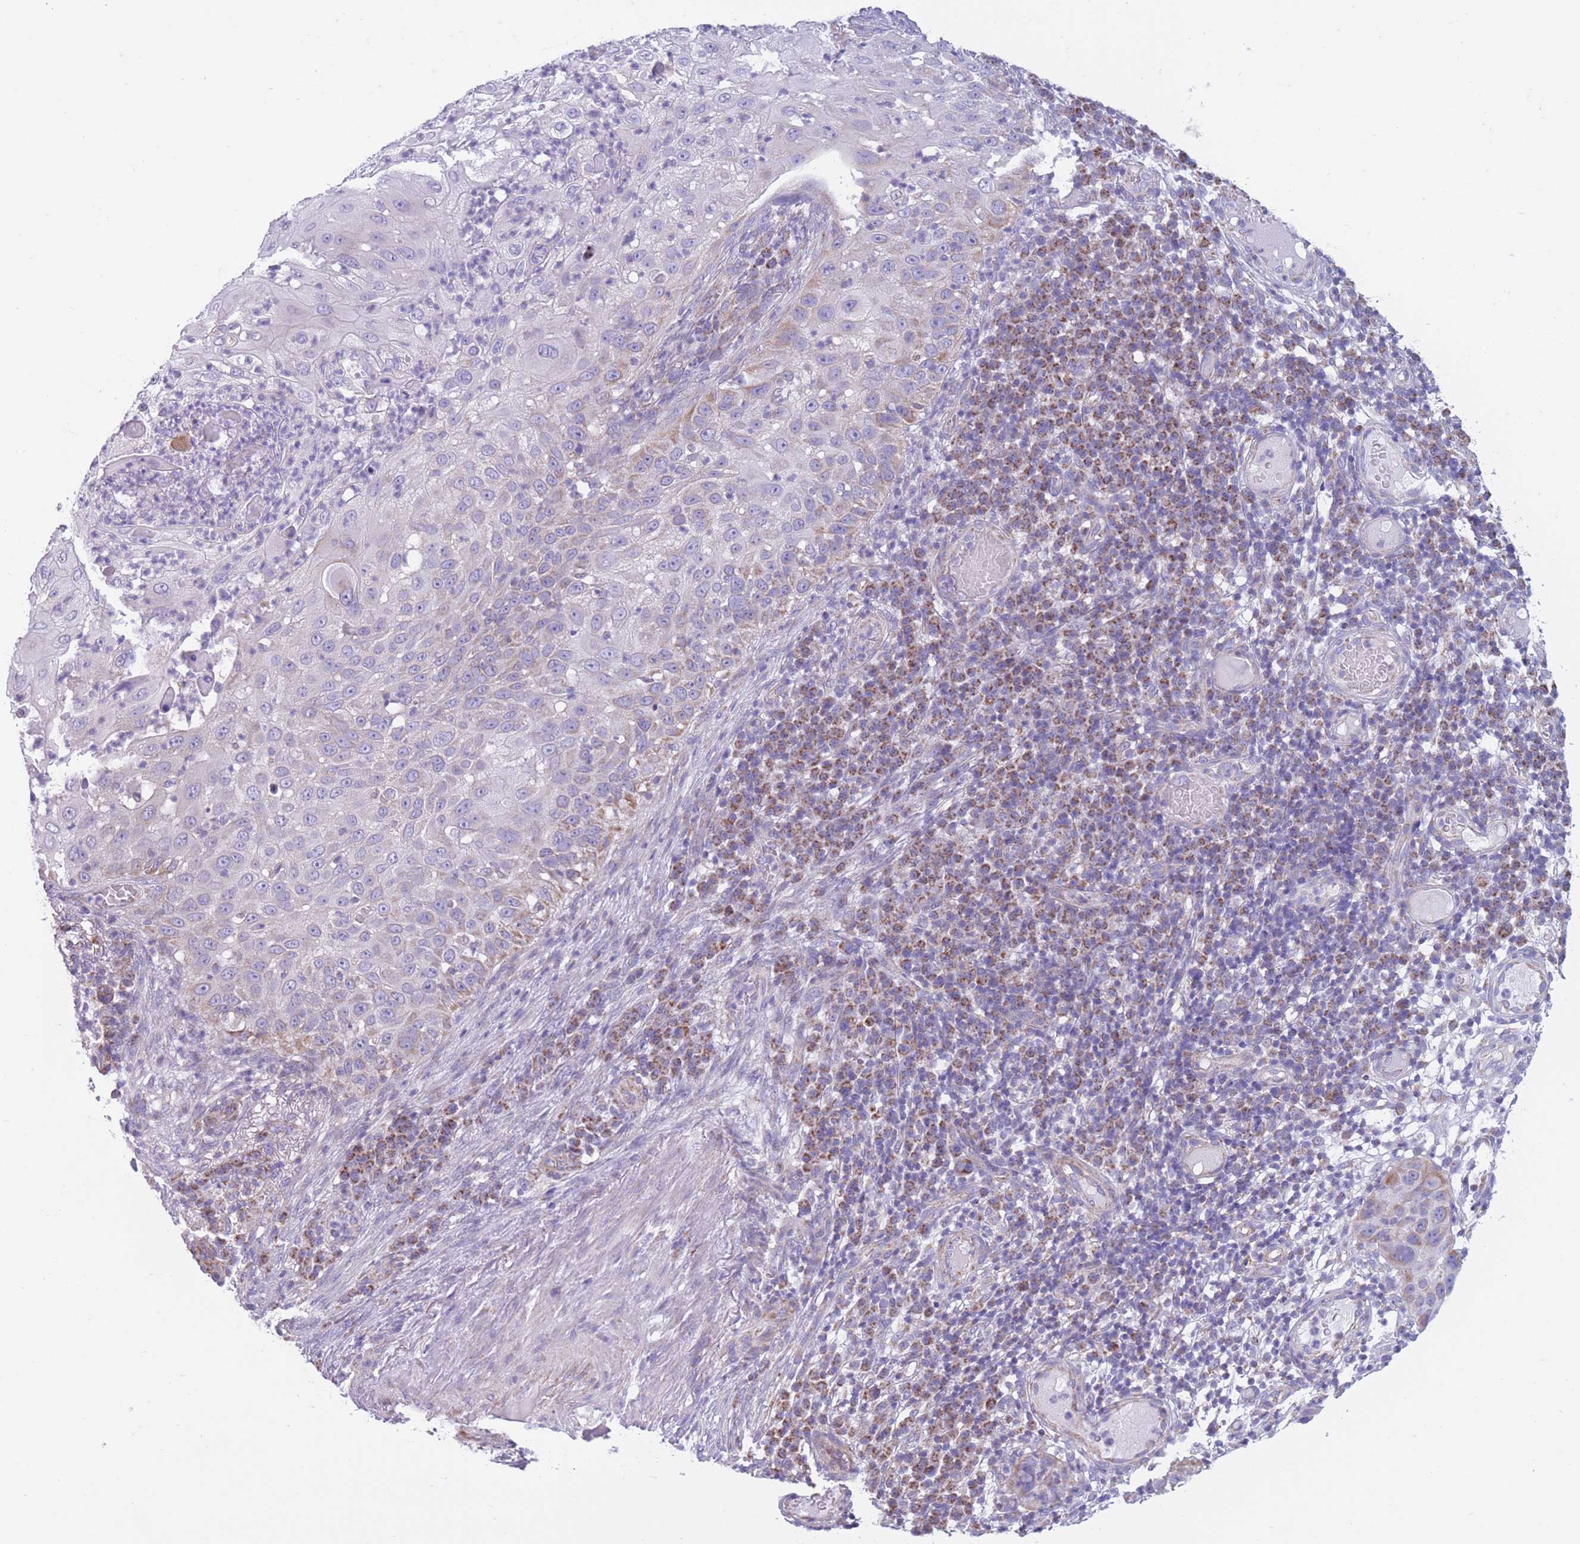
{"staining": {"intensity": "weak", "quantity": "<25%", "location": "cytoplasmic/membranous"}, "tissue": "skin cancer", "cell_type": "Tumor cells", "image_type": "cancer", "snomed": [{"axis": "morphology", "description": "Squamous cell carcinoma, NOS"}, {"axis": "topography", "description": "Skin"}], "caption": "This histopathology image is of squamous cell carcinoma (skin) stained with immunohistochemistry to label a protein in brown with the nuclei are counter-stained blue. There is no expression in tumor cells. (Brightfield microscopy of DAB immunohistochemistry (IHC) at high magnification).", "gene": "PDHA1", "patient": {"sex": "female", "age": 44}}